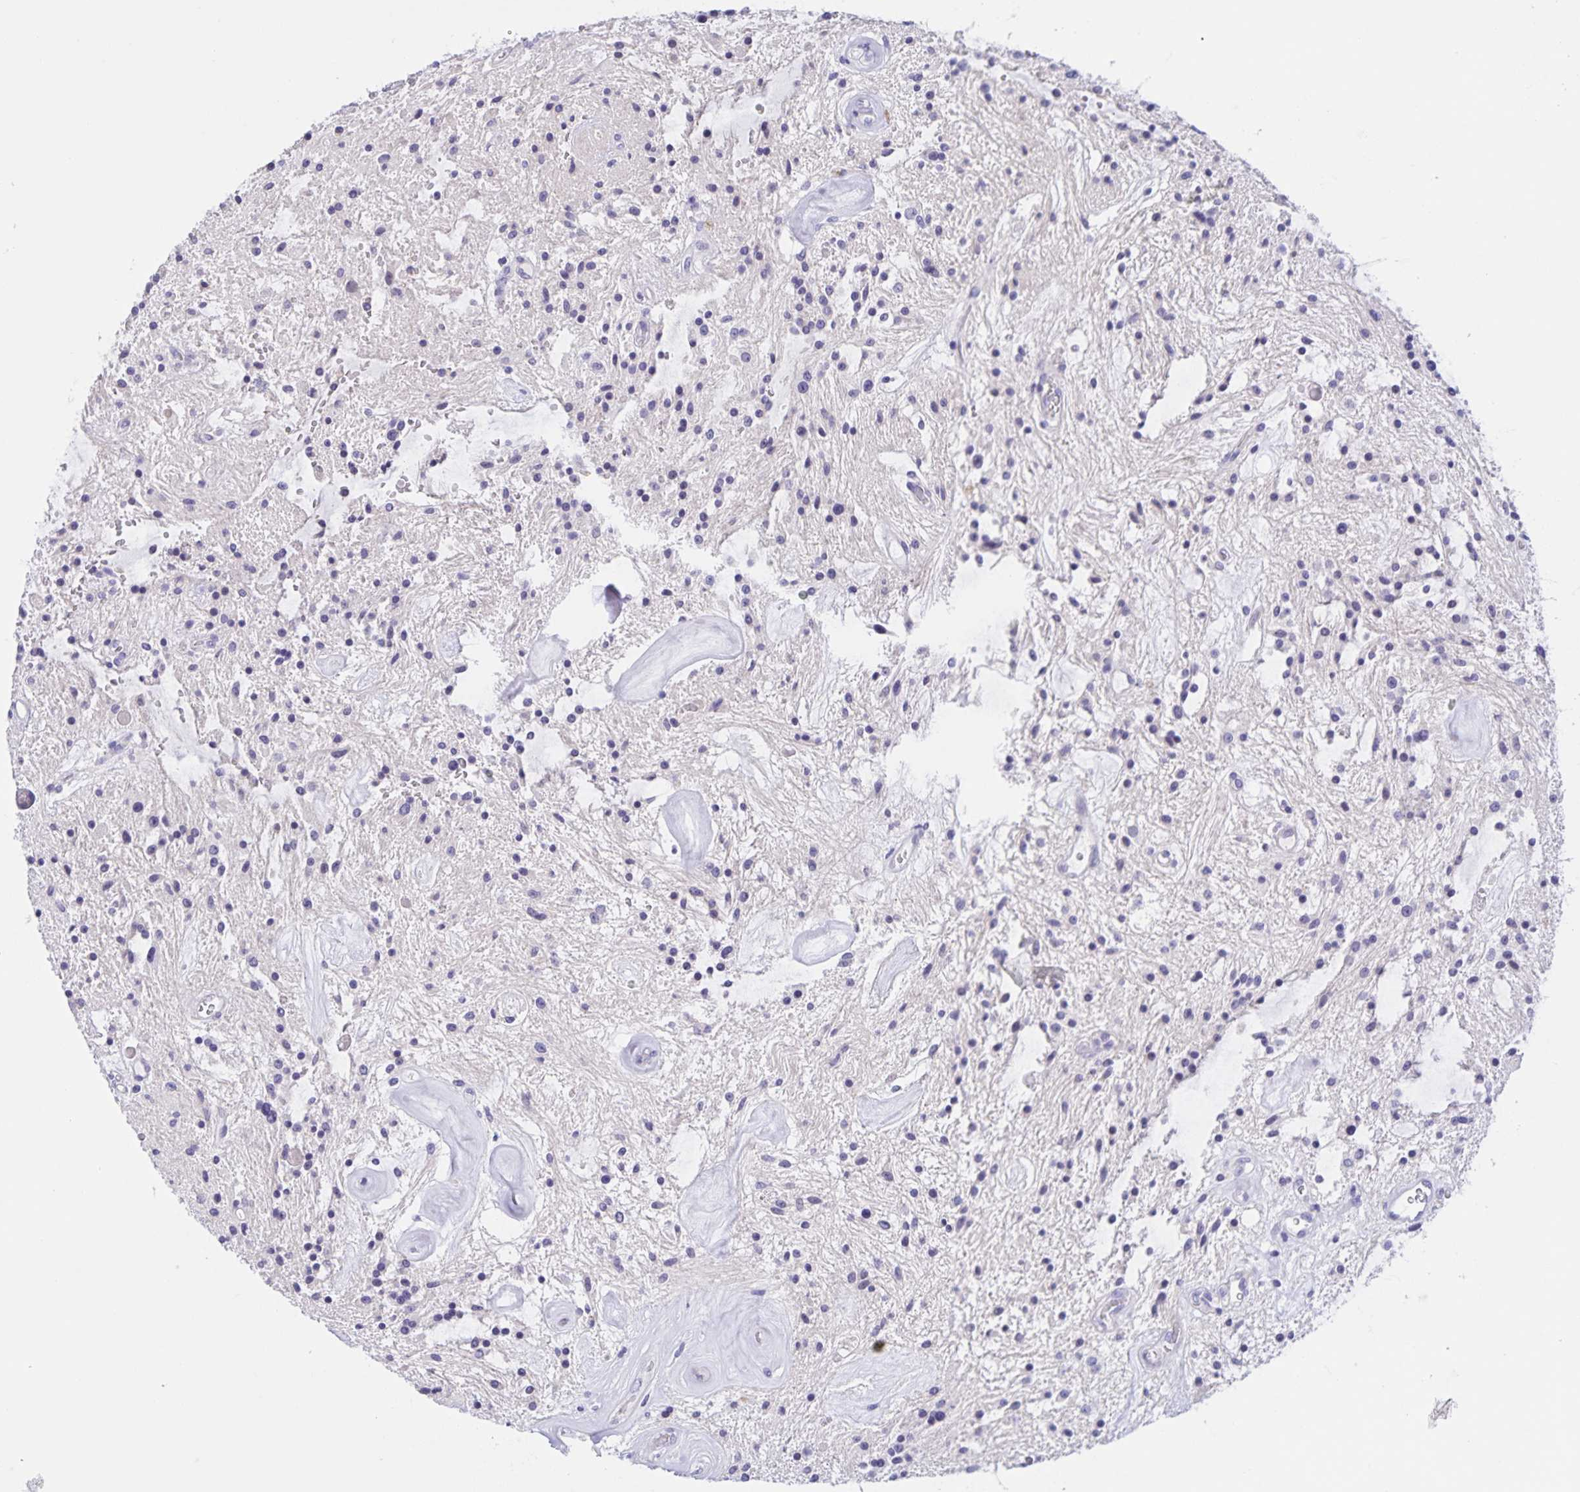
{"staining": {"intensity": "negative", "quantity": "none", "location": "none"}, "tissue": "glioma", "cell_type": "Tumor cells", "image_type": "cancer", "snomed": [{"axis": "morphology", "description": "Glioma, malignant, Low grade"}, {"axis": "topography", "description": "Cerebellum"}], "caption": "Tumor cells are negative for protein expression in human glioma.", "gene": "DMGDH", "patient": {"sex": "female", "age": 14}}